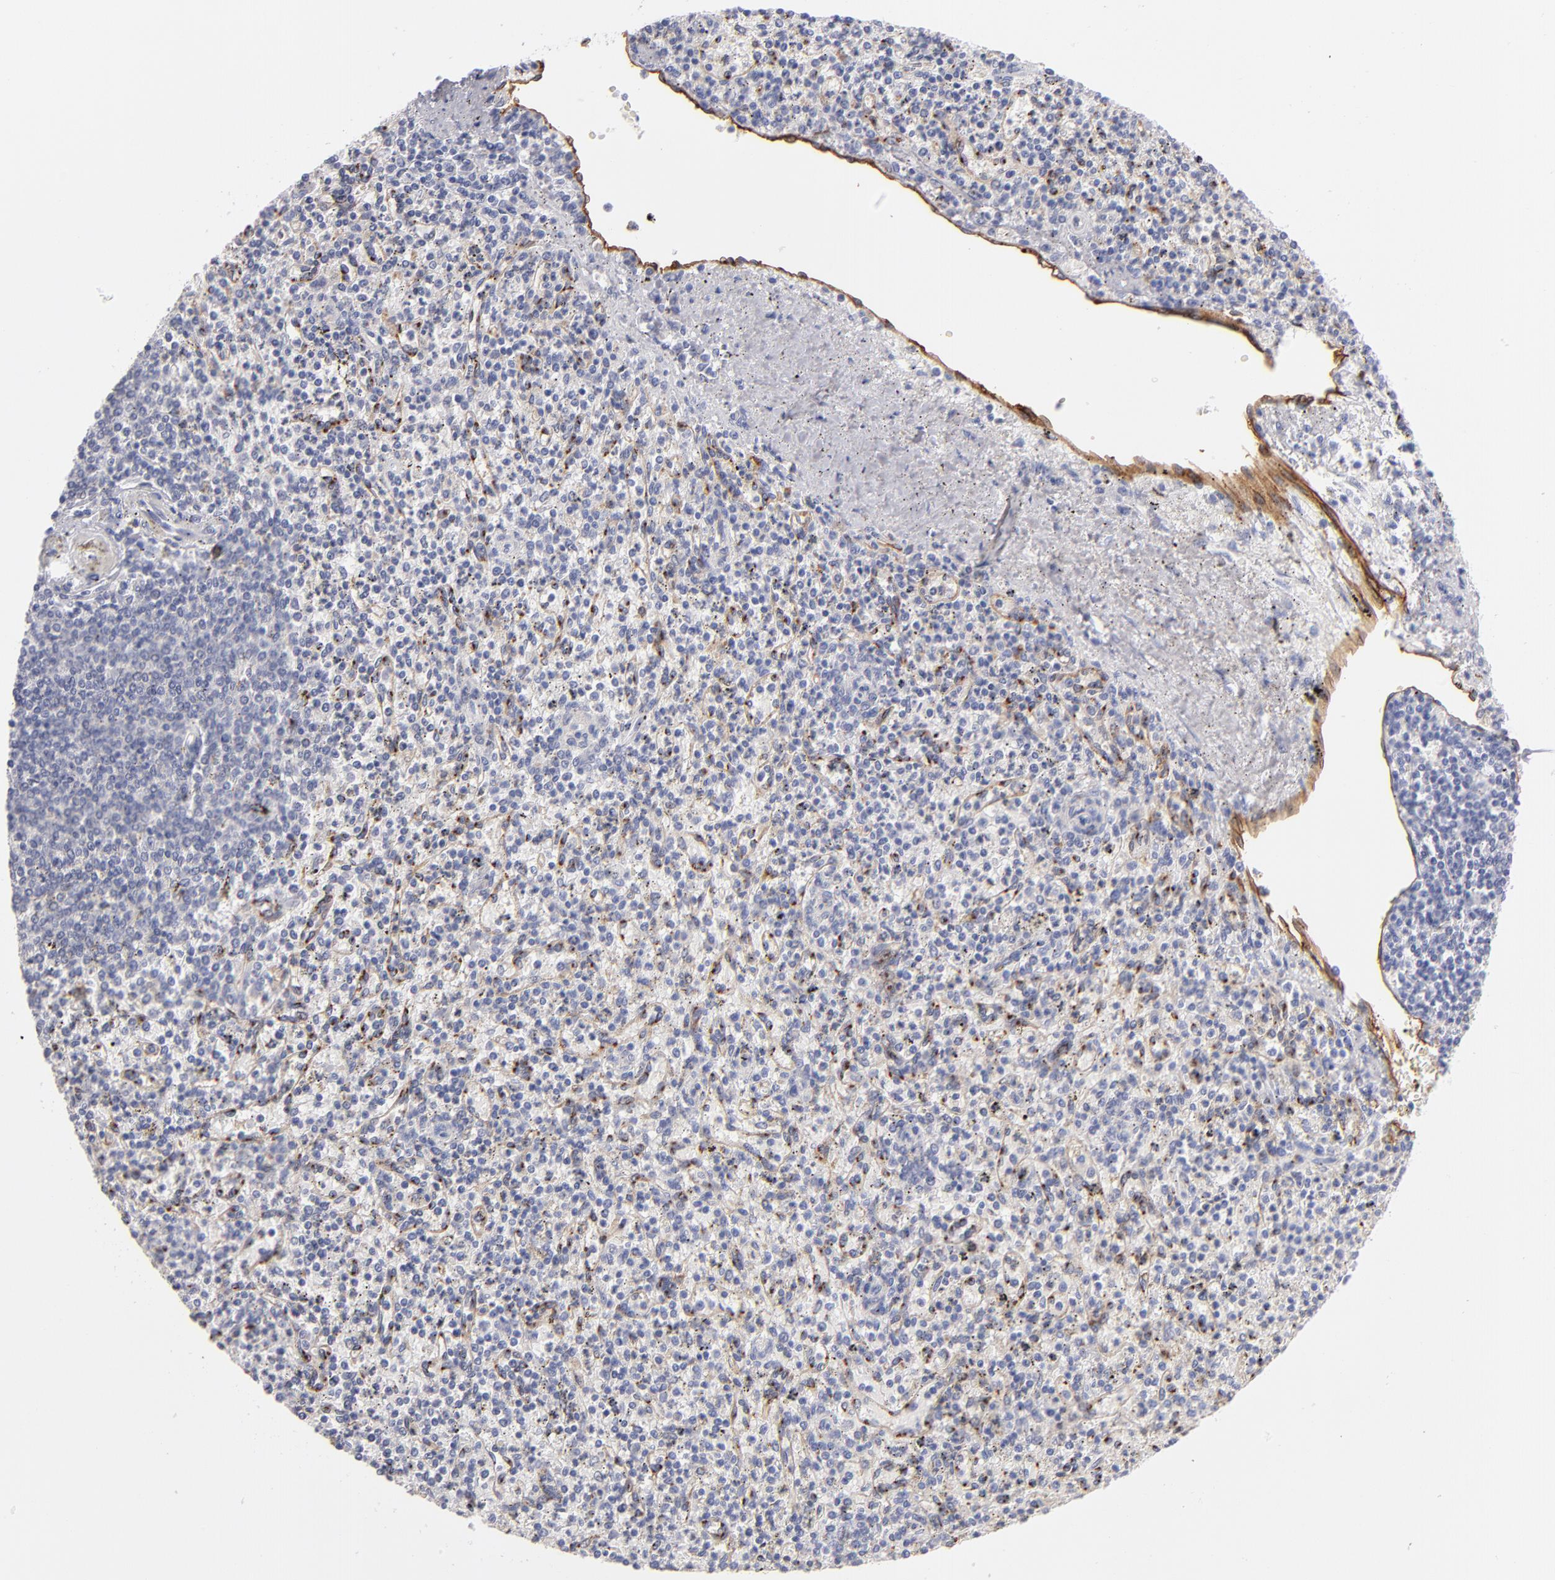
{"staining": {"intensity": "negative", "quantity": "none", "location": "none"}, "tissue": "spleen", "cell_type": "Cells in red pulp", "image_type": "normal", "snomed": [{"axis": "morphology", "description": "Normal tissue, NOS"}, {"axis": "topography", "description": "Spleen"}], "caption": "Immunohistochemistry (IHC) histopathology image of unremarkable human spleen stained for a protein (brown), which exhibits no staining in cells in red pulp.", "gene": "PLVAP", "patient": {"sex": "male", "age": 72}}